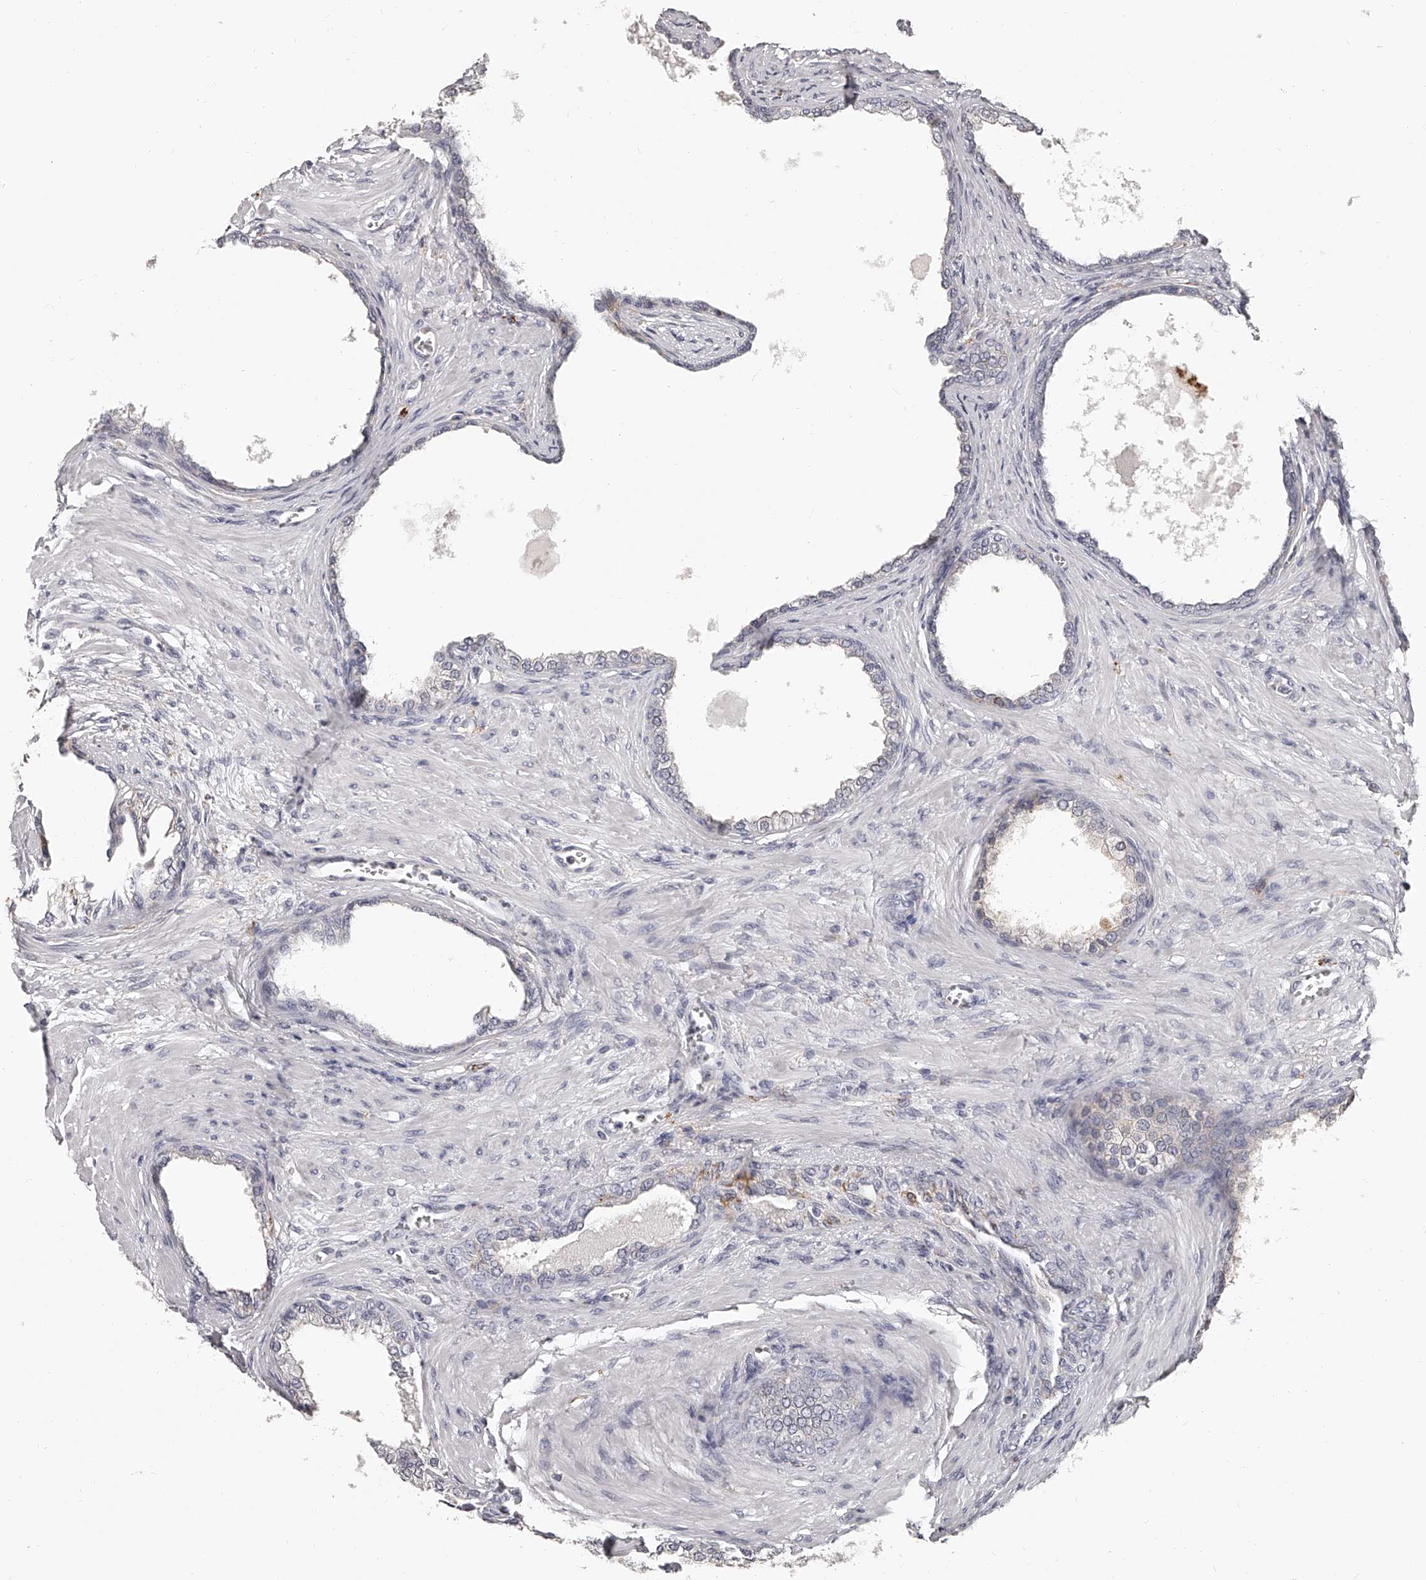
{"staining": {"intensity": "negative", "quantity": "none", "location": "none"}, "tissue": "prostate cancer", "cell_type": "Tumor cells", "image_type": "cancer", "snomed": [{"axis": "morphology", "description": "Normal tissue, NOS"}, {"axis": "morphology", "description": "Adenocarcinoma, Low grade"}, {"axis": "topography", "description": "Prostate"}, {"axis": "topography", "description": "Peripheral nerve tissue"}], "caption": "Image shows no protein staining in tumor cells of low-grade adenocarcinoma (prostate) tissue. The staining is performed using DAB brown chromogen with nuclei counter-stained in using hematoxylin.", "gene": "PACSIN1", "patient": {"sex": "male", "age": 71}}